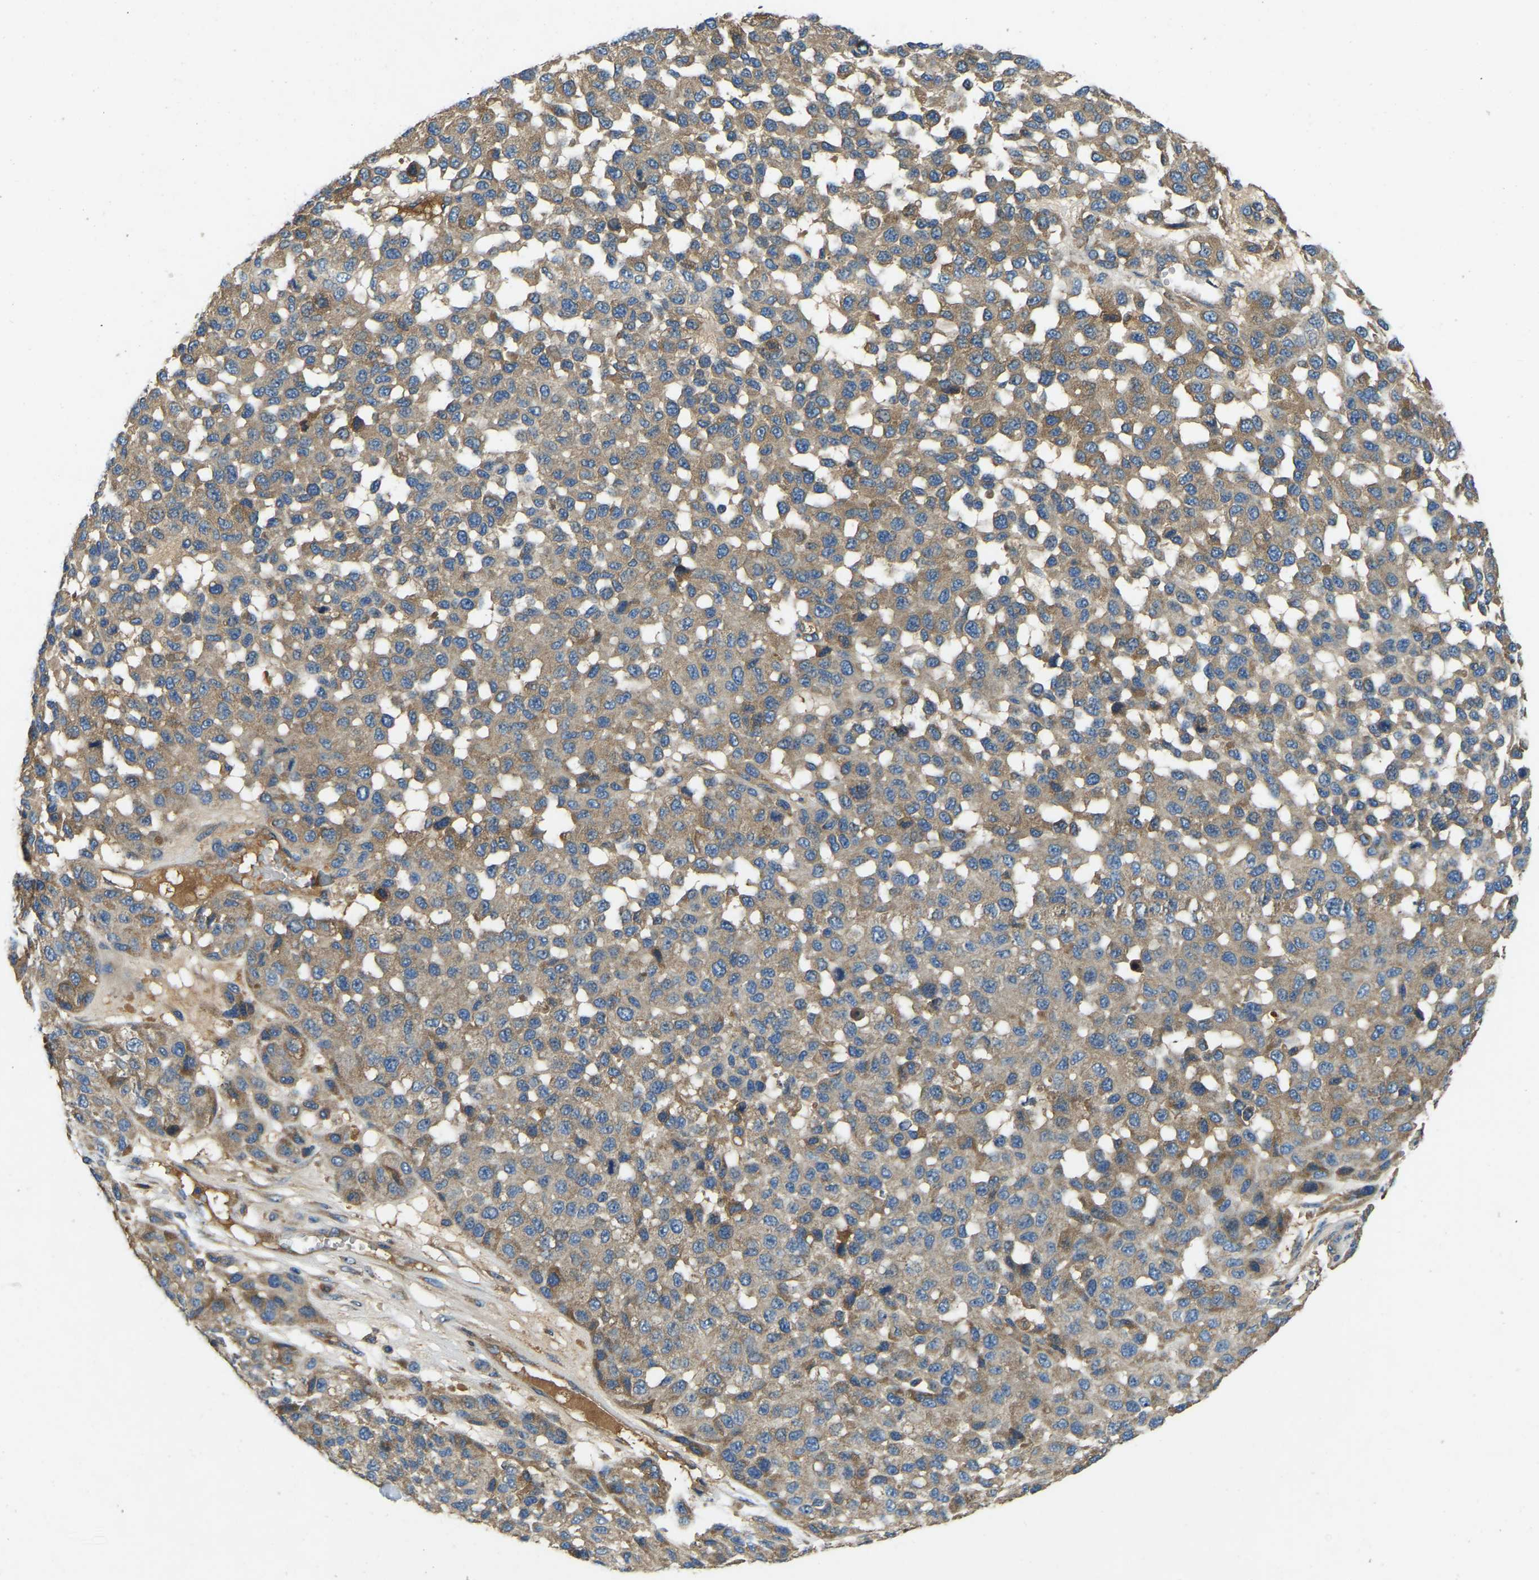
{"staining": {"intensity": "weak", "quantity": "25%-75%", "location": "cytoplasmic/membranous"}, "tissue": "melanoma", "cell_type": "Tumor cells", "image_type": "cancer", "snomed": [{"axis": "morphology", "description": "Malignant melanoma, NOS"}, {"axis": "topography", "description": "Skin"}], "caption": "Melanoma stained with IHC demonstrates weak cytoplasmic/membranous expression in about 25%-75% of tumor cells.", "gene": "ATP8B1", "patient": {"sex": "male", "age": 62}}